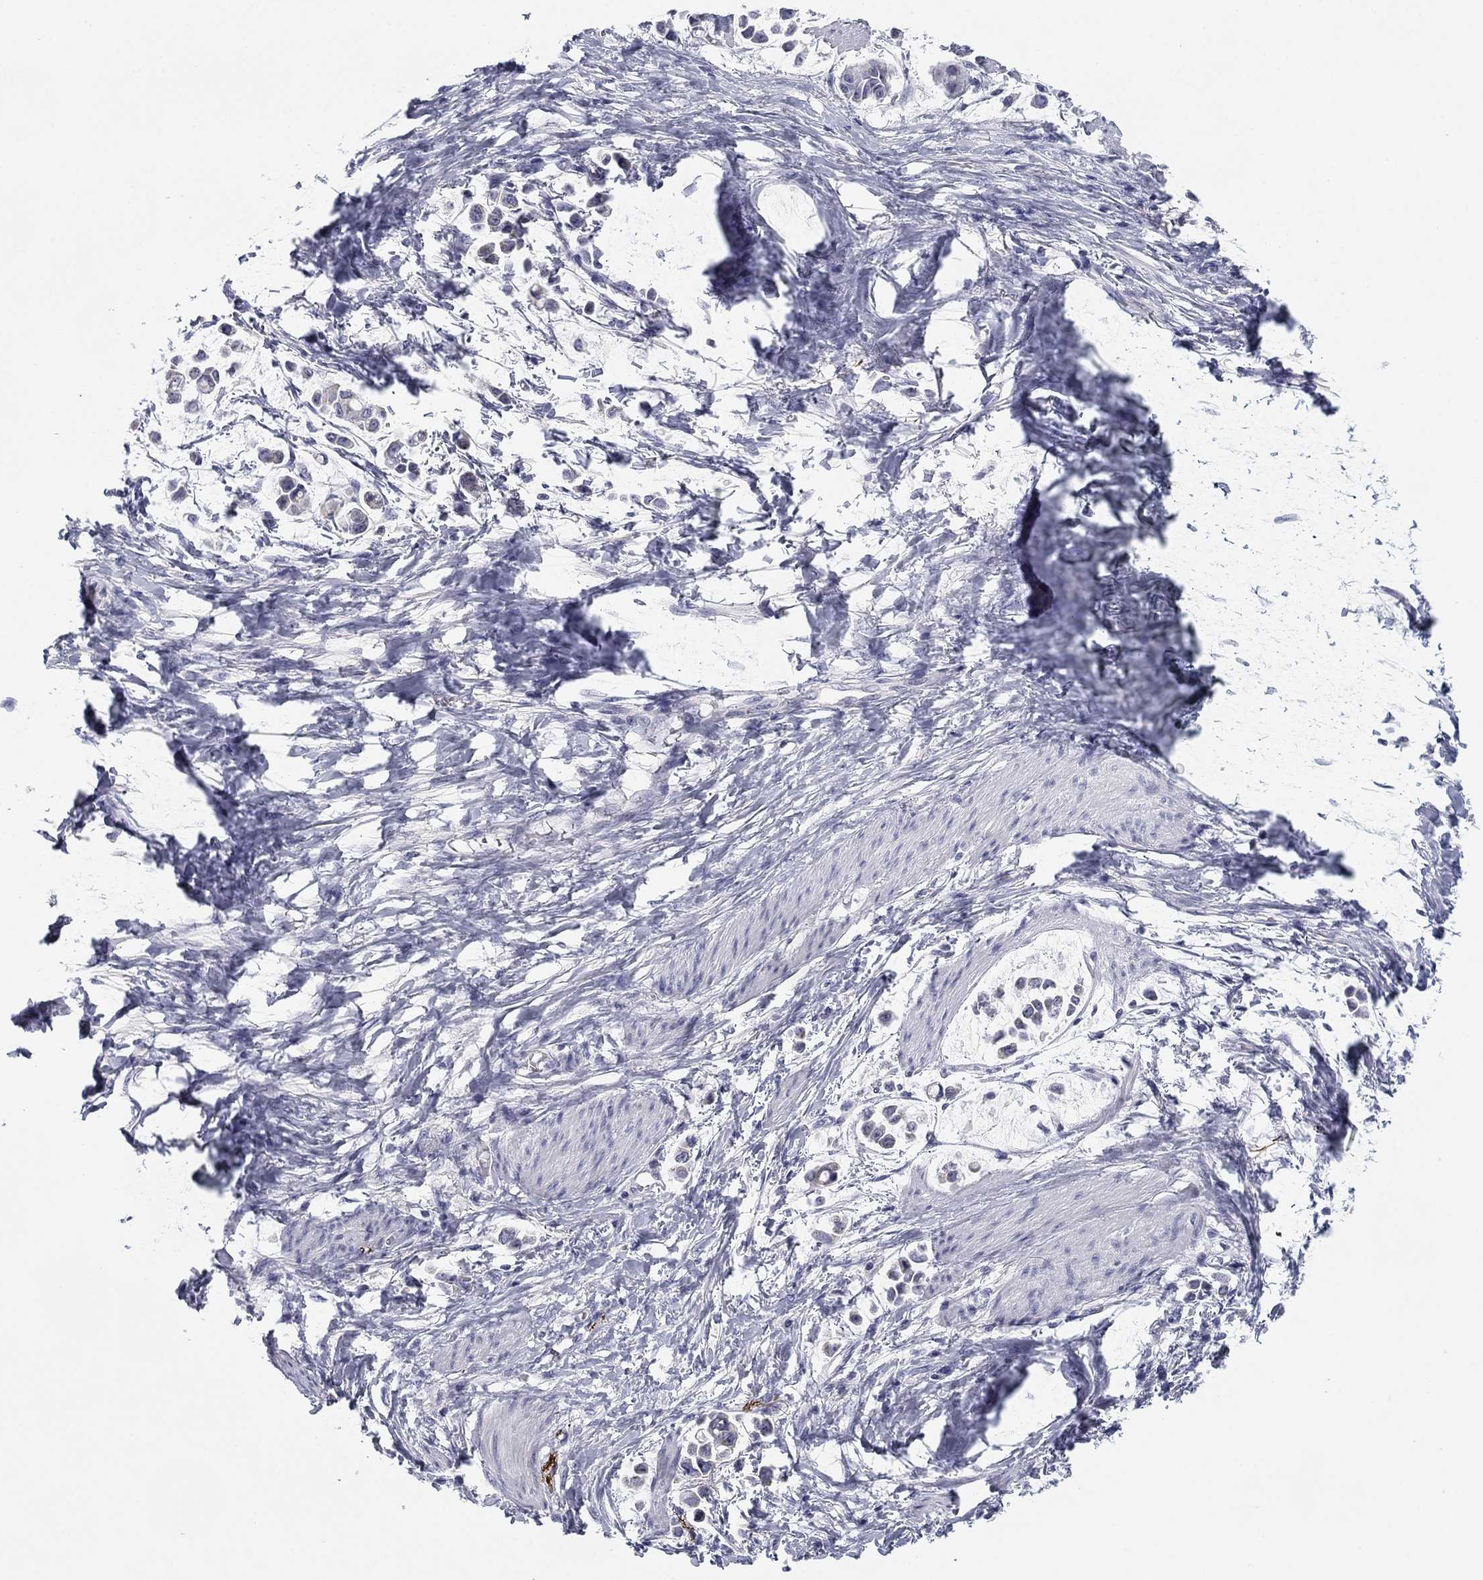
{"staining": {"intensity": "negative", "quantity": "none", "location": "none"}, "tissue": "stomach cancer", "cell_type": "Tumor cells", "image_type": "cancer", "snomed": [{"axis": "morphology", "description": "Adenocarcinoma, NOS"}, {"axis": "topography", "description": "Stomach"}], "caption": "A high-resolution photomicrograph shows immunohistochemistry (IHC) staining of stomach adenocarcinoma, which demonstrates no significant staining in tumor cells.", "gene": "PRPH", "patient": {"sex": "male", "age": 82}}